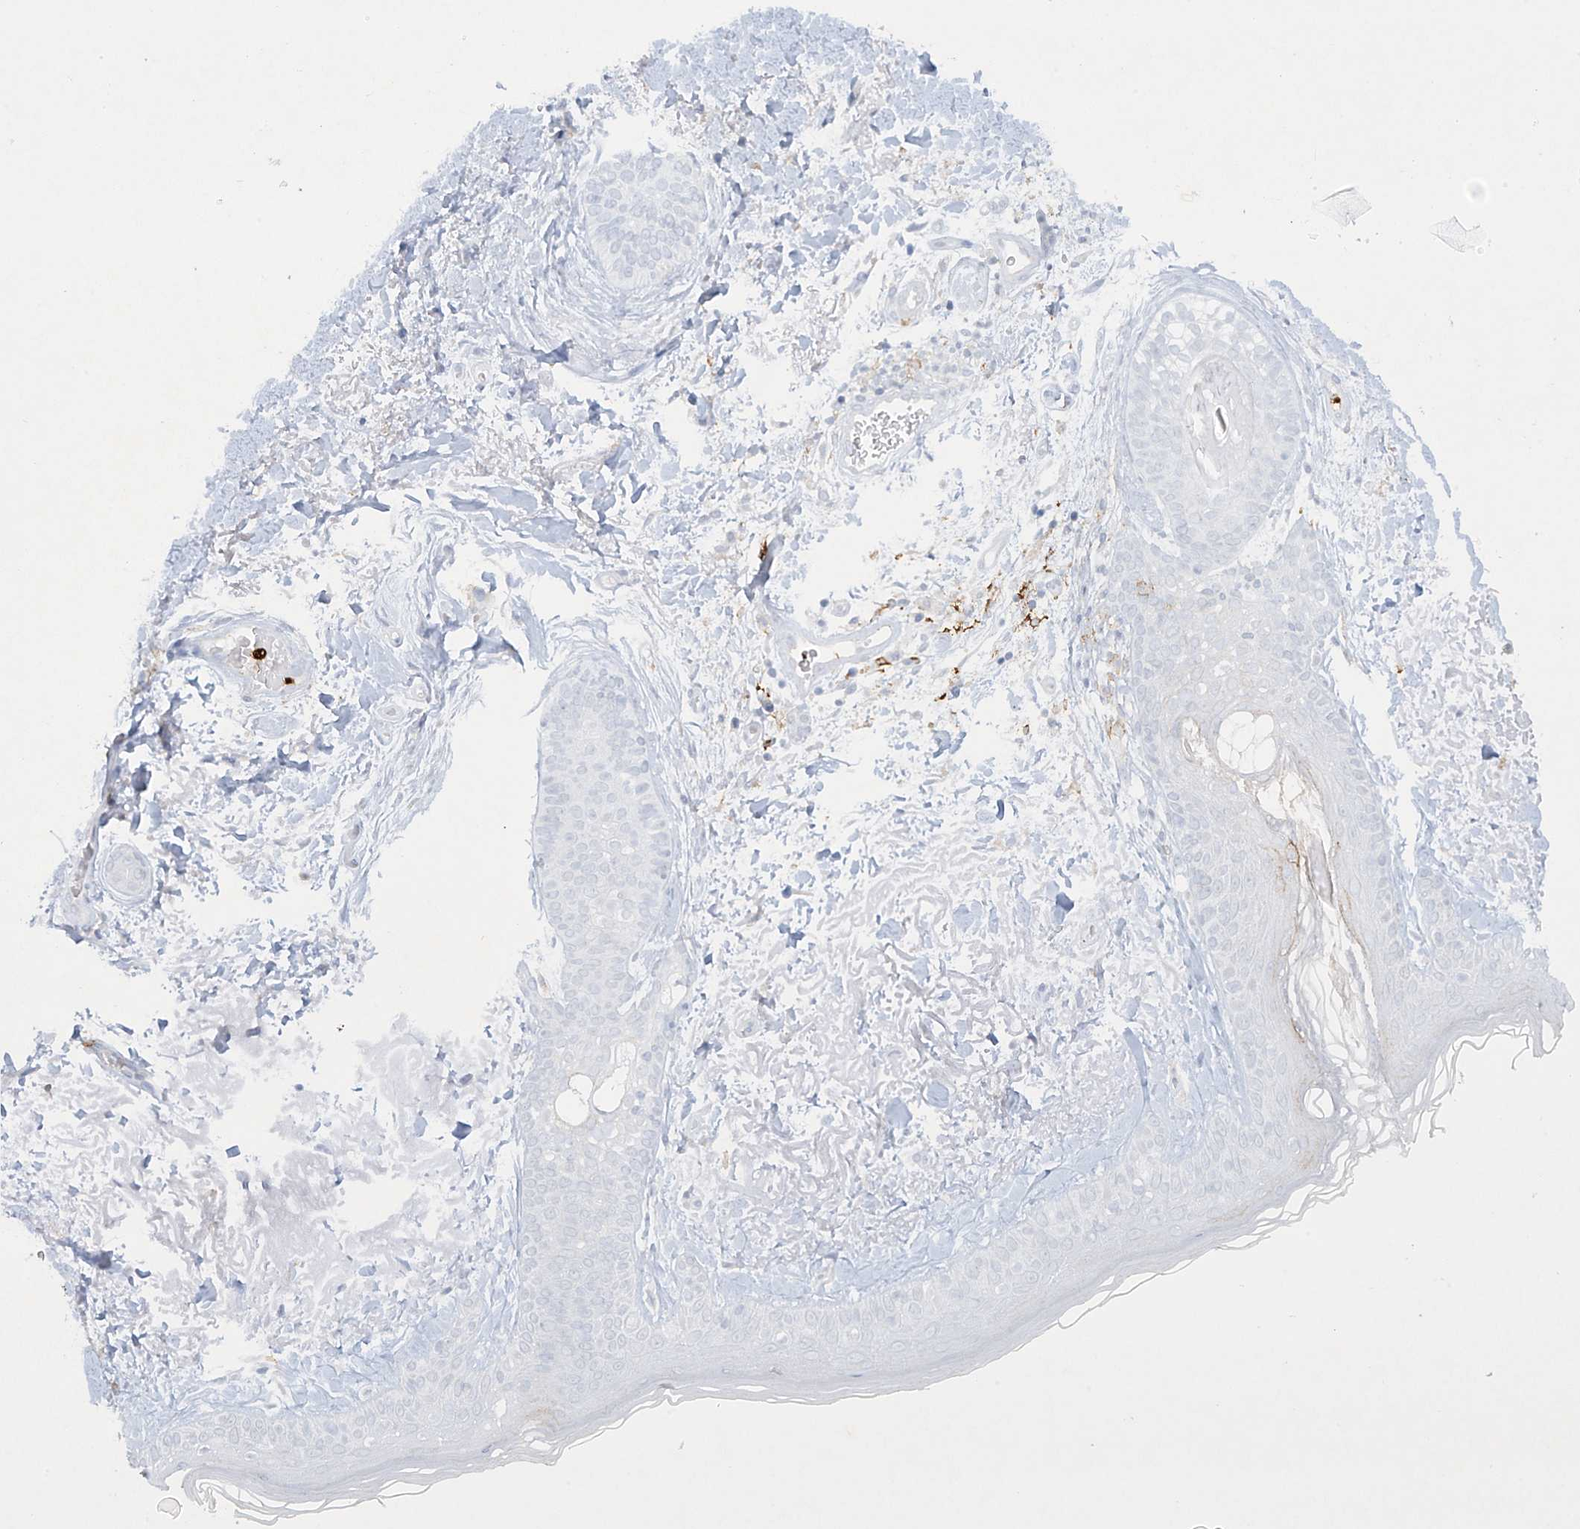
{"staining": {"intensity": "negative", "quantity": "none", "location": "none"}, "tissue": "skin cancer", "cell_type": "Tumor cells", "image_type": "cancer", "snomed": [{"axis": "morphology", "description": "Normal tissue, NOS"}, {"axis": "morphology", "description": "Basal cell carcinoma"}, {"axis": "topography", "description": "Skin"}], "caption": "Immunohistochemistry photomicrograph of skin cancer (basal cell carcinoma) stained for a protein (brown), which shows no staining in tumor cells.", "gene": "FCGR3A", "patient": {"sex": "female", "age": 71}}